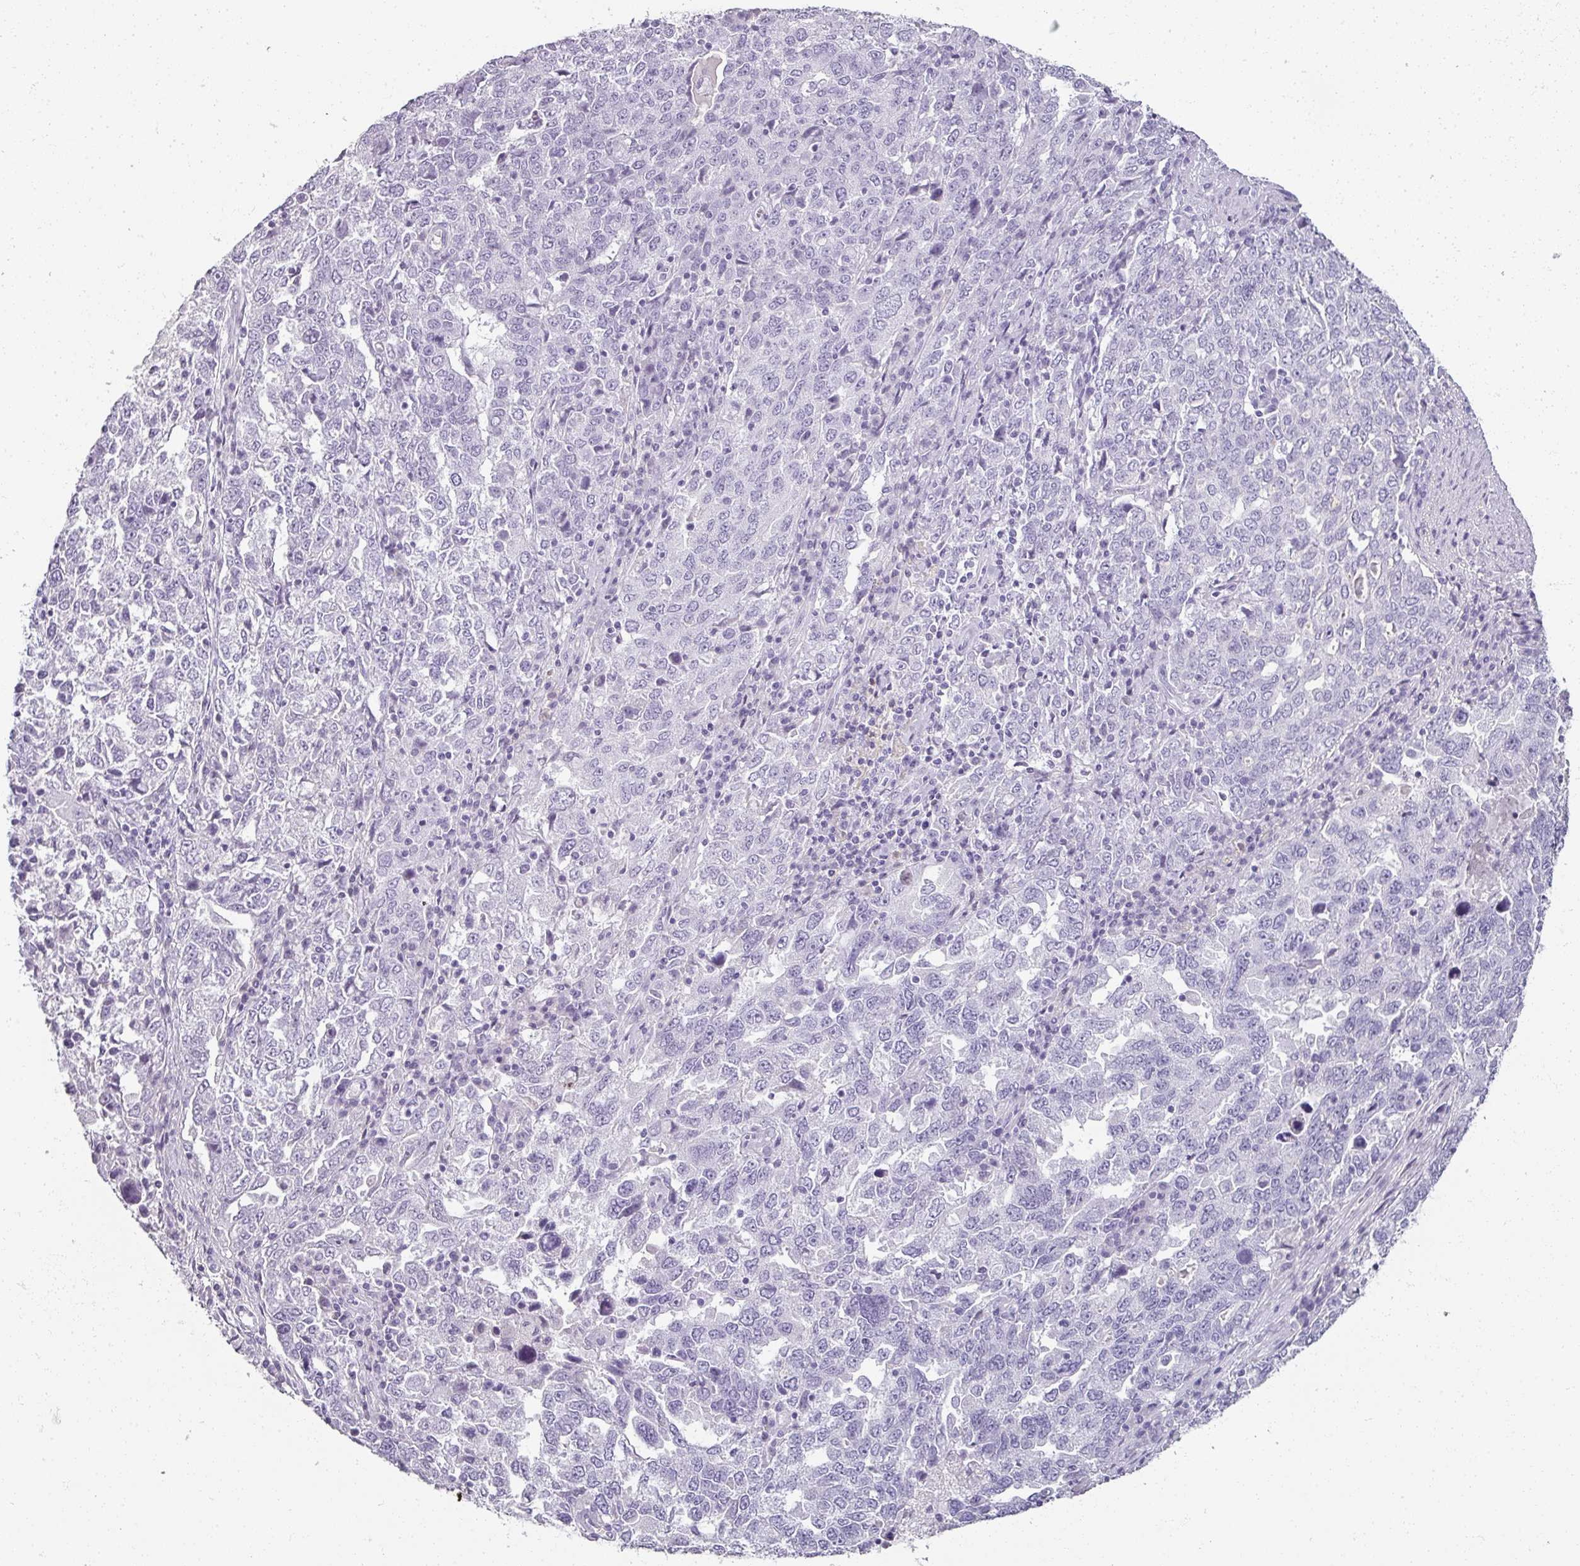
{"staining": {"intensity": "negative", "quantity": "none", "location": "none"}, "tissue": "ovarian cancer", "cell_type": "Tumor cells", "image_type": "cancer", "snomed": [{"axis": "morphology", "description": "Carcinoma, endometroid"}, {"axis": "topography", "description": "Ovary"}], "caption": "High power microscopy micrograph of an immunohistochemistry (IHC) photomicrograph of ovarian cancer, revealing no significant expression in tumor cells.", "gene": "REG3G", "patient": {"sex": "female", "age": 62}}